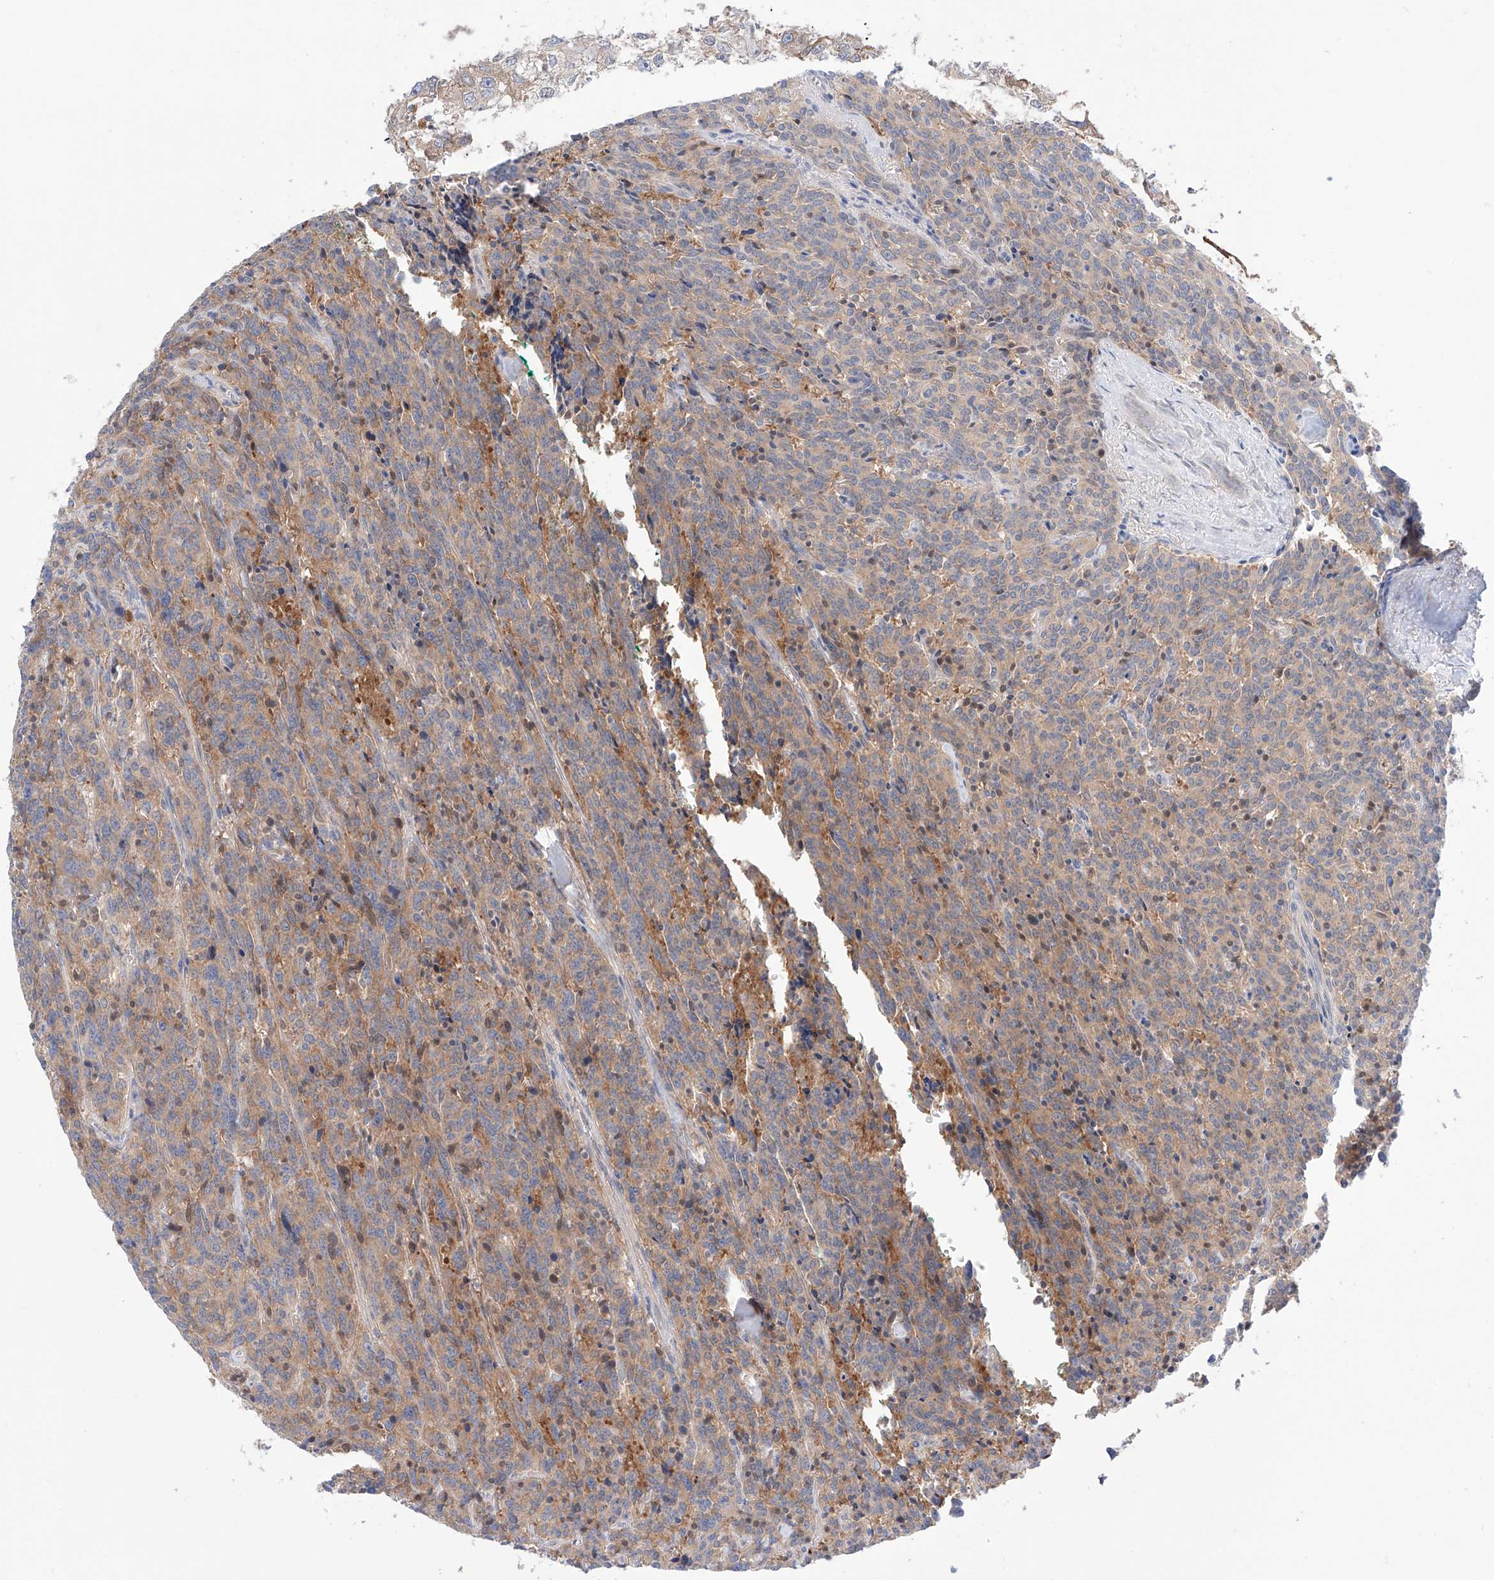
{"staining": {"intensity": "moderate", "quantity": "25%-75%", "location": "cytoplasmic/membranous"}, "tissue": "carcinoid", "cell_type": "Tumor cells", "image_type": "cancer", "snomed": [{"axis": "morphology", "description": "Carcinoid, malignant, NOS"}, {"axis": "topography", "description": "Lung"}], "caption": "Tumor cells exhibit moderate cytoplasmic/membranous staining in approximately 25%-75% of cells in malignant carcinoid. (DAB = brown stain, brightfield microscopy at high magnification).", "gene": "PGGT1B", "patient": {"sex": "female", "age": 46}}